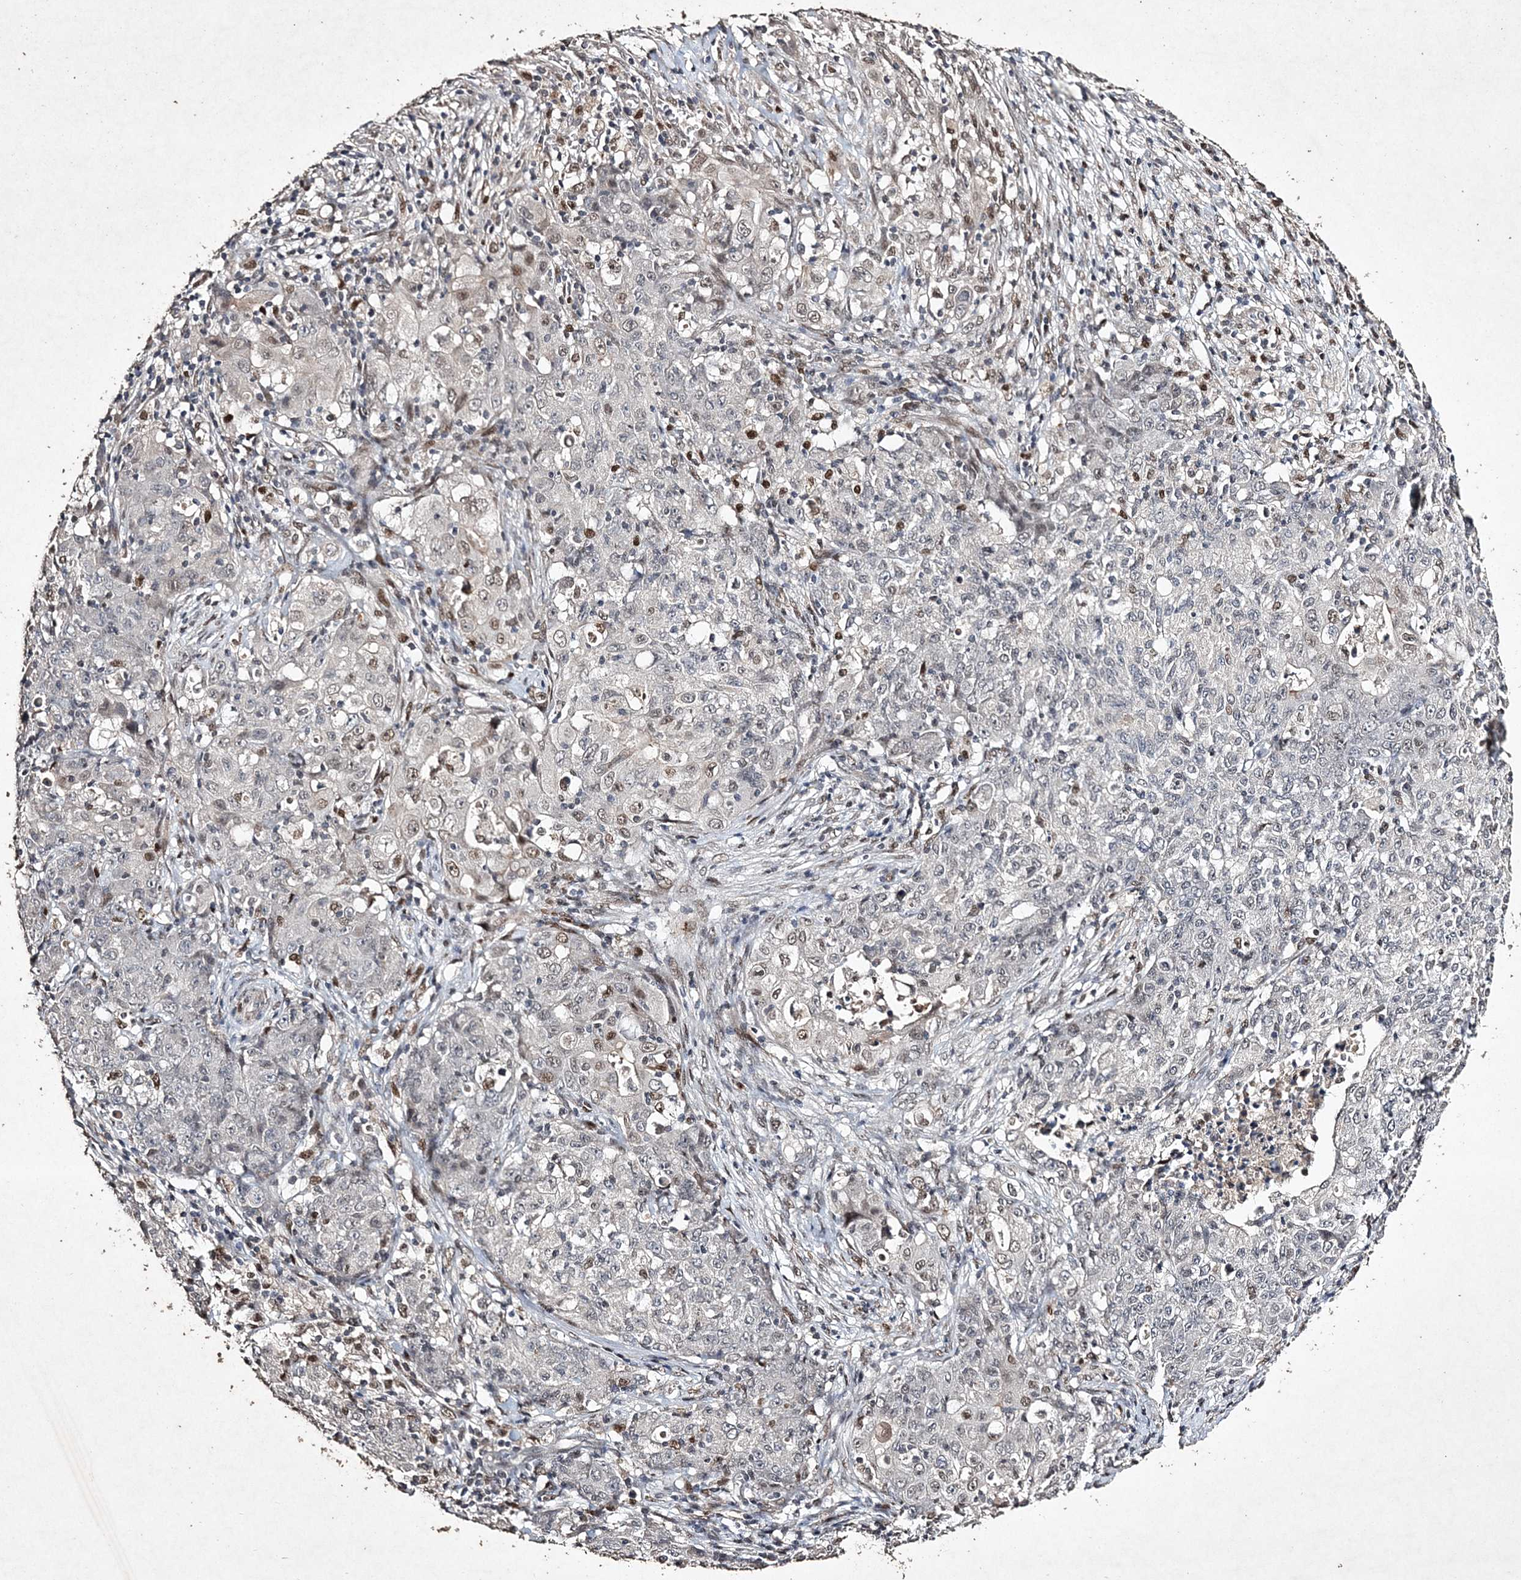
{"staining": {"intensity": "negative", "quantity": "none", "location": "none"}, "tissue": "ovarian cancer", "cell_type": "Tumor cells", "image_type": "cancer", "snomed": [{"axis": "morphology", "description": "Carcinoma, endometroid"}, {"axis": "topography", "description": "Ovary"}], "caption": "A high-resolution photomicrograph shows immunohistochemistry staining of ovarian cancer (endometroid carcinoma), which exhibits no significant expression in tumor cells.", "gene": "C3orf38", "patient": {"sex": "female", "age": 42}}